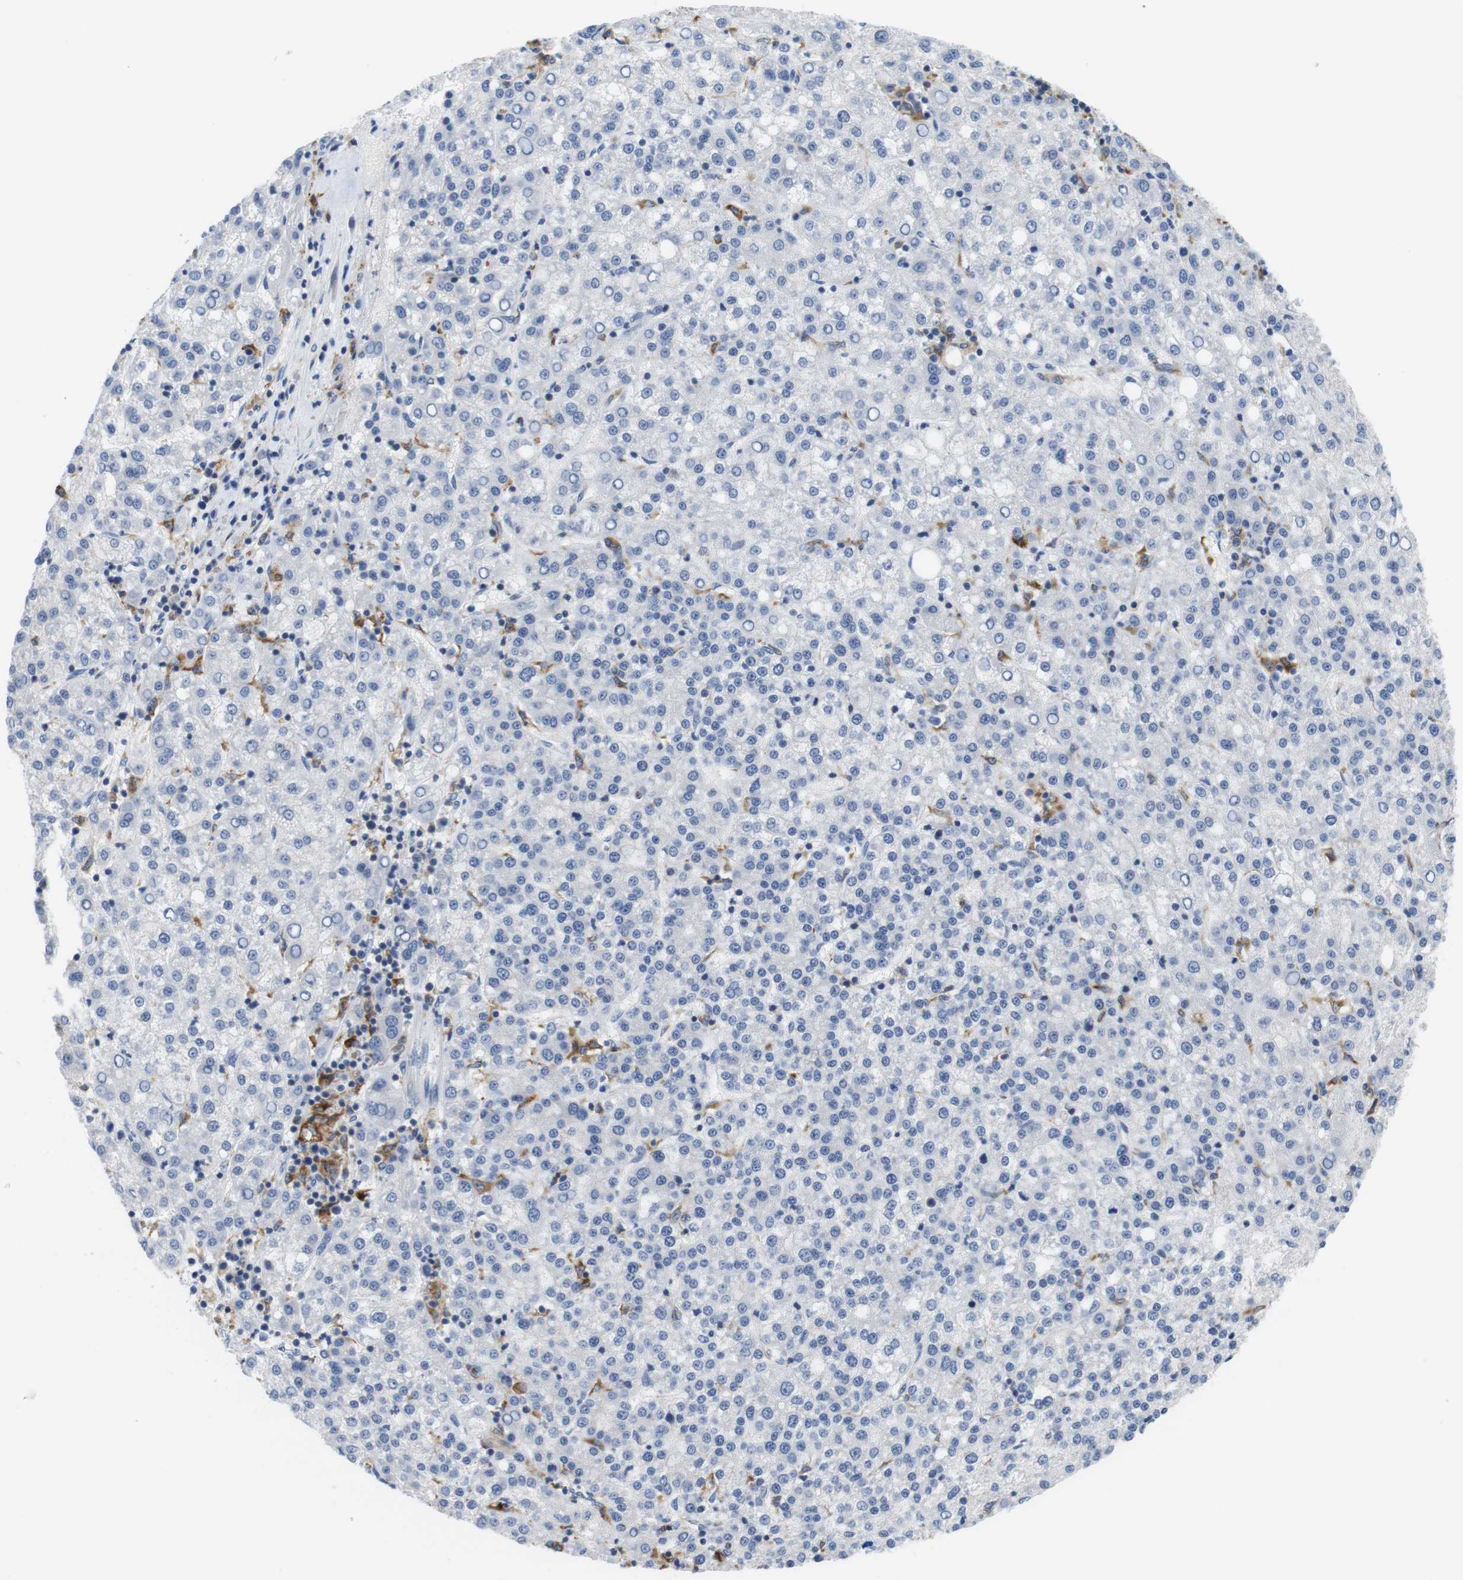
{"staining": {"intensity": "negative", "quantity": "none", "location": "none"}, "tissue": "liver cancer", "cell_type": "Tumor cells", "image_type": "cancer", "snomed": [{"axis": "morphology", "description": "Carcinoma, Hepatocellular, NOS"}, {"axis": "topography", "description": "Liver"}], "caption": "High magnification brightfield microscopy of liver cancer stained with DAB (3,3'-diaminobenzidine) (brown) and counterstained with hematoxylin (blue): tumor cells show no significant positivity.", "gene": "CNGA2", "patient": {"sex": "female", "age": 58}}